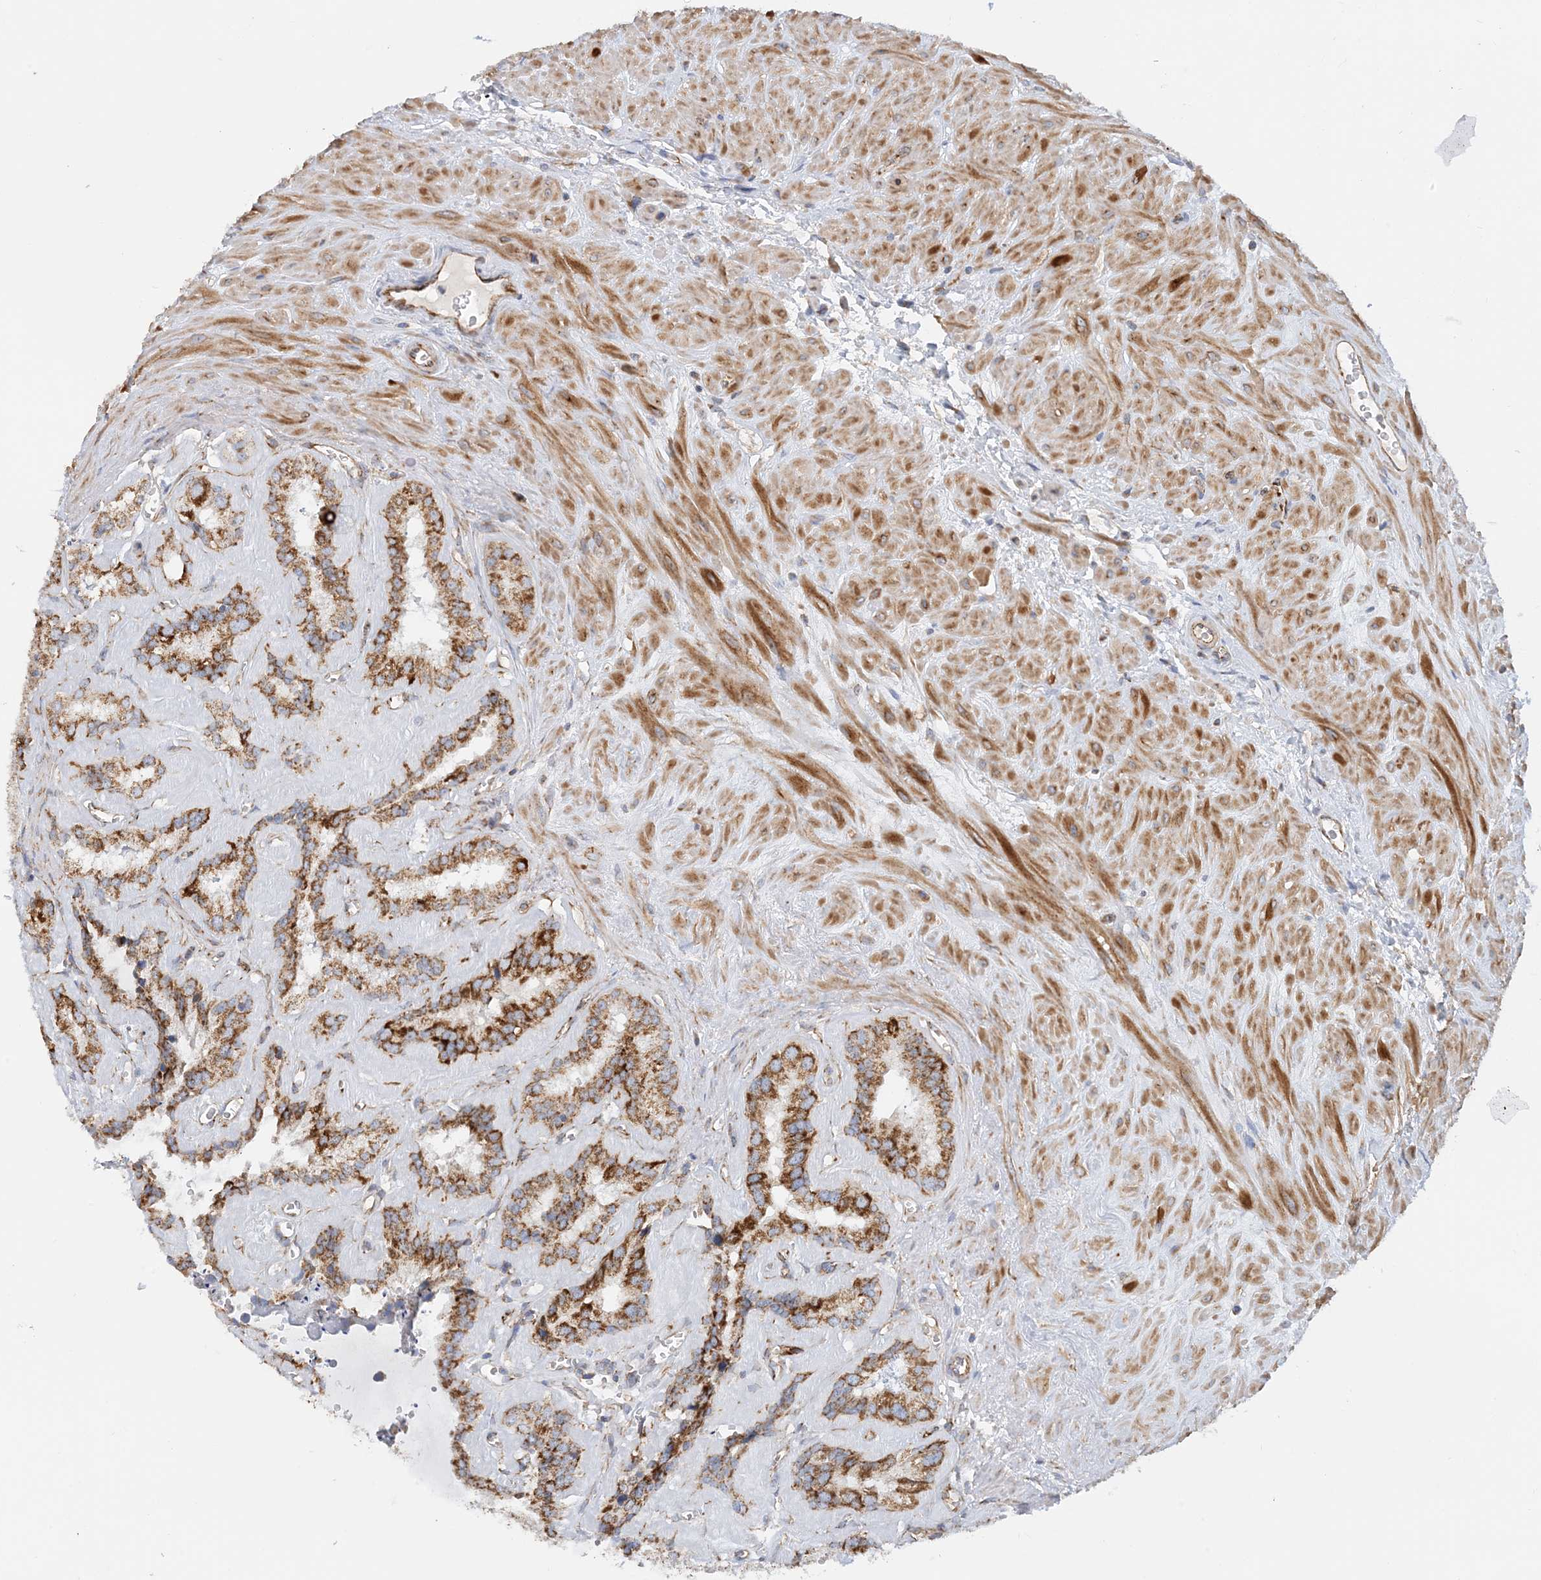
{"staining": {"intensity": "strong", "quantity": ">75%", "location": "cytoplasmic/membranous"}, "tissue": "seminal vesicle", "cell_type": "Glandular cells", "image_type": "normal", "snomed": [{"axis": "morphology", "description": "Normal tissue, NOS"}, {"axis": "topography", "description": "Prostate"}, {"axis": "topography", "description": "Seminal veicle"}], "caption": "Immunohistochemistry (IHC) histopathology image of benign human seminal vesicle stained for a protein (brown), which reveals high levels of strong cytoplasmic/membranous staining in about >75% of glandular cells.", "gene": "COA3", "patient": {"sex": "male", "age": 59}}